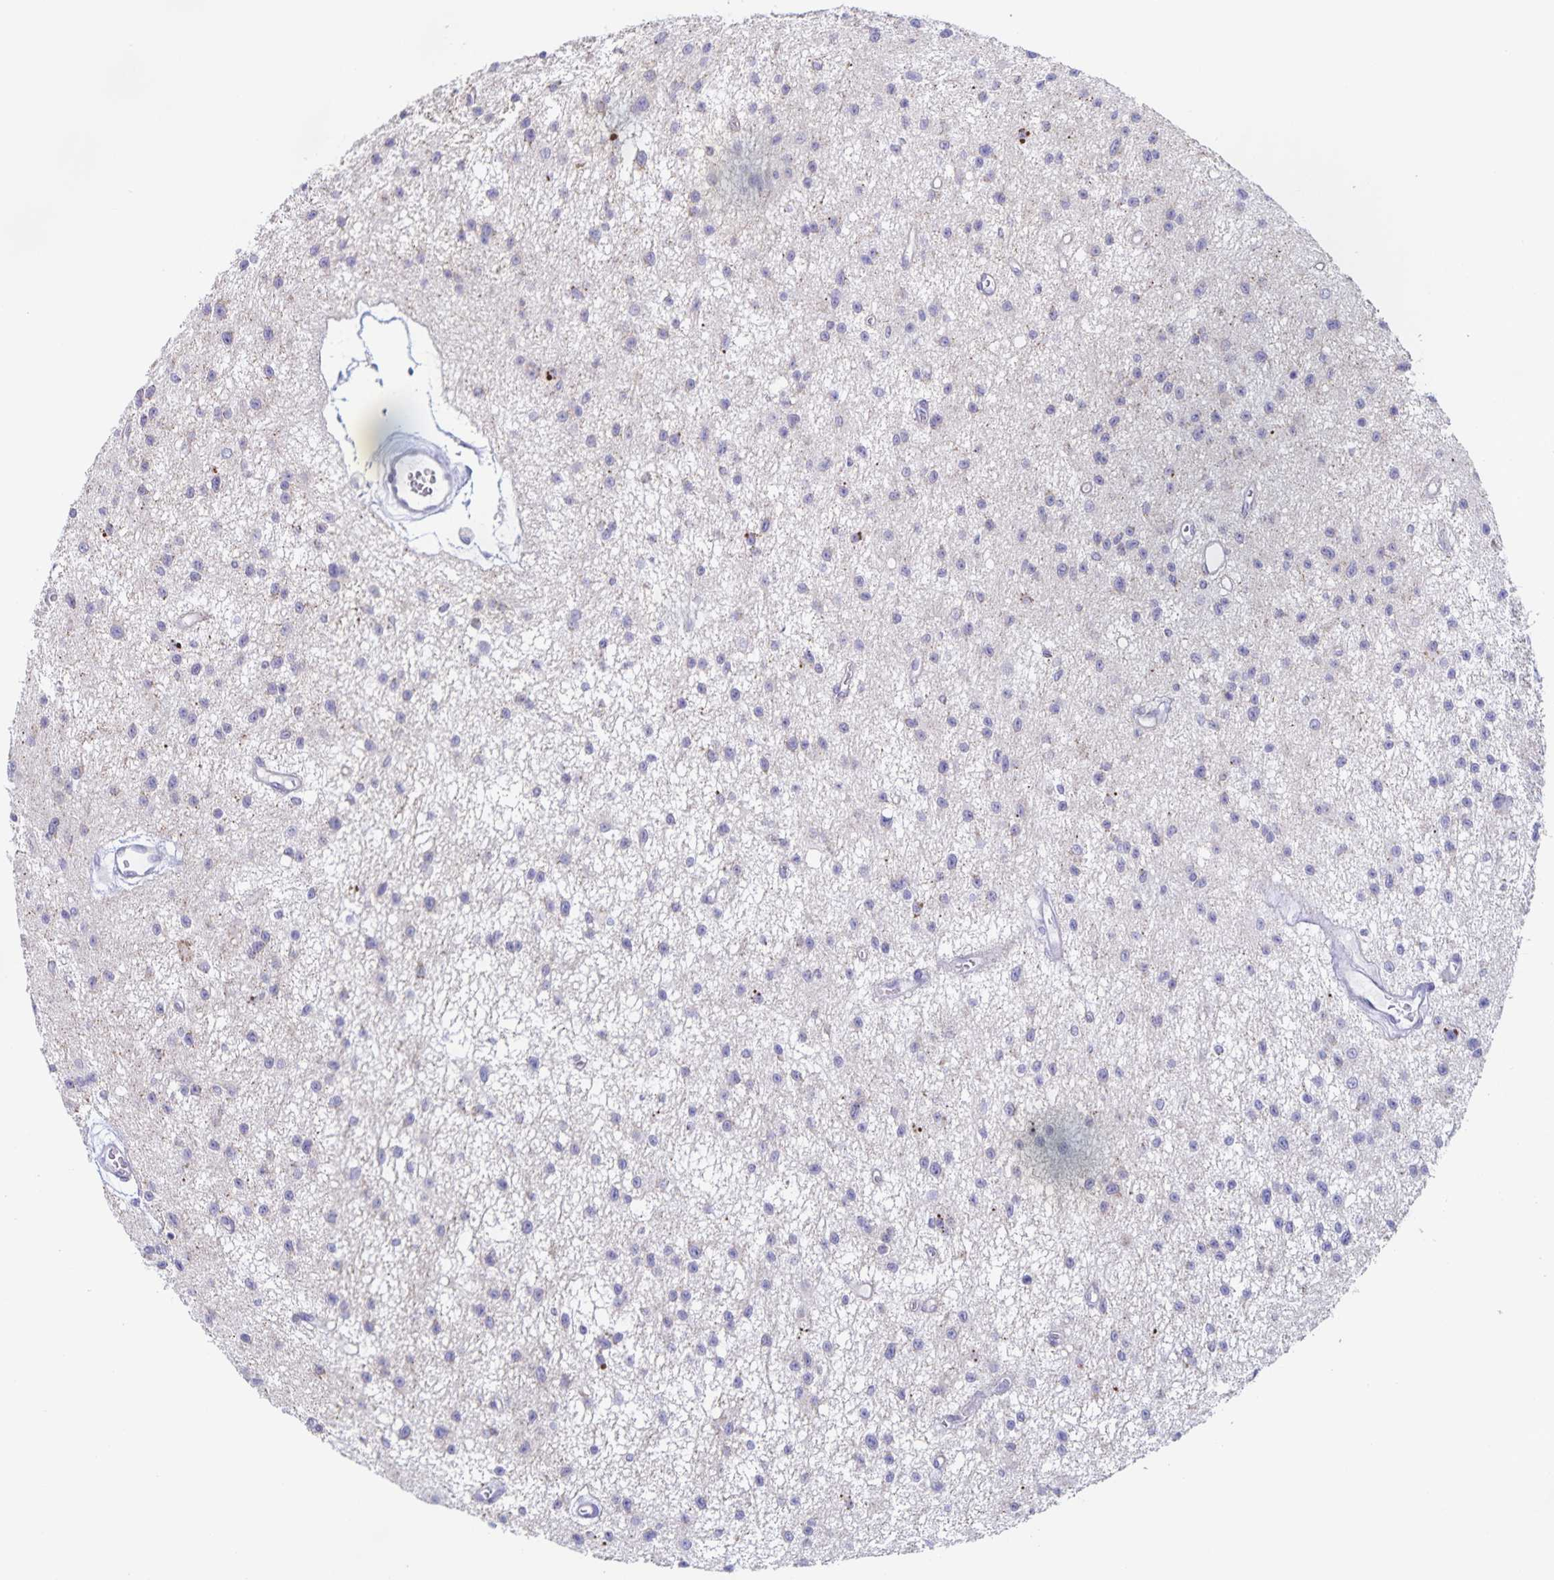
{"staining": {"intensity": "moderate", "quantity": "<25%", "location": "cytoplasmic/membranous"}, "tissue": "glioma", "cell_type": "Tumor cells", "image_type": "cancer", "snomed": [{"axis": "morphology", "description": "Glioma, malignant, Low grade"}, {"axis": "topography", "description": "Brain"}], "caption": "Human malignant glioma (low-grade) stained with a brown dye exhibits moderate cytoplasmic/membranous positive positivity in about <25% of tumor cells.", "gene": "CENPH", "patient": {"sex": "male", "age": 43}}